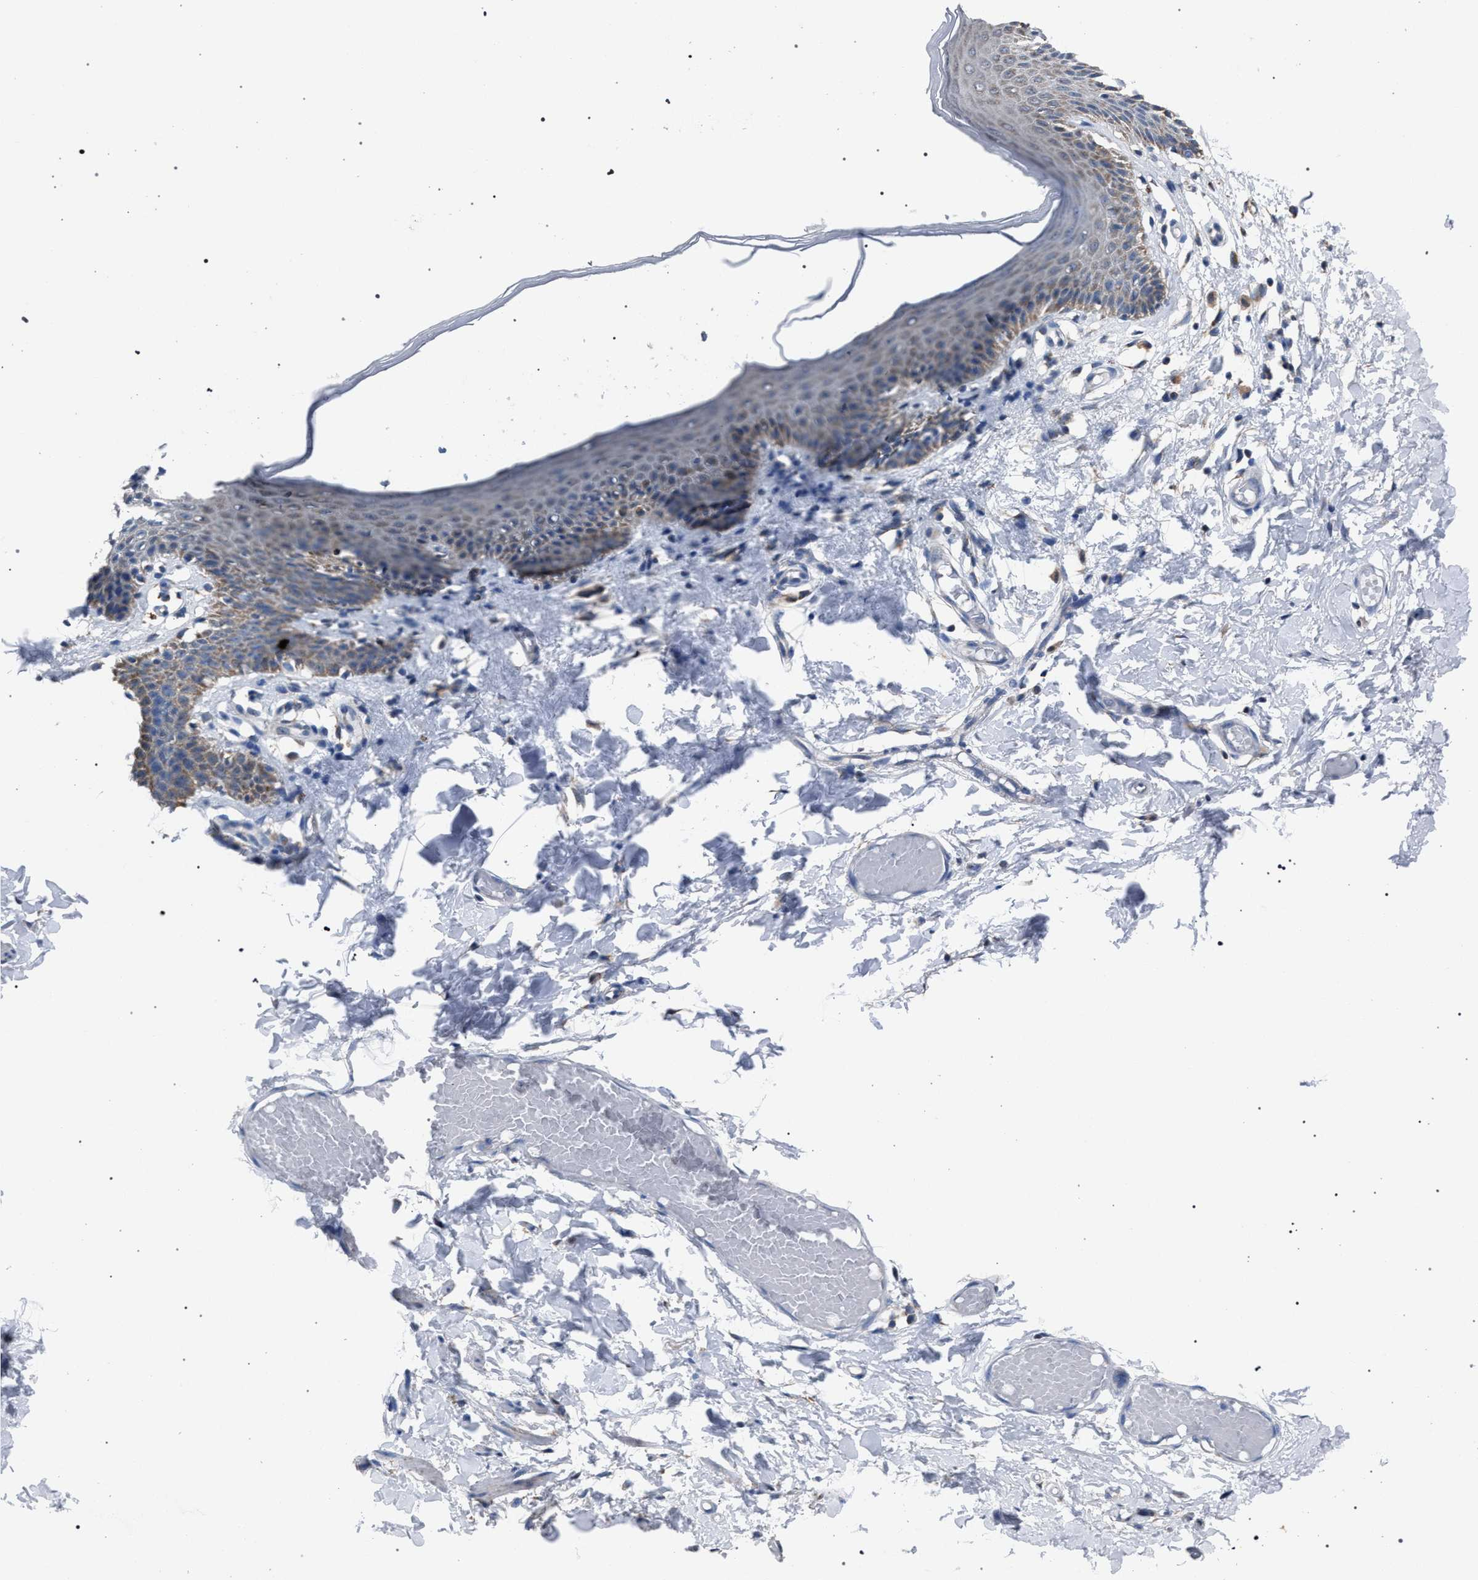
{"staining": {"intensity": "moderate", "quantity": "<25%", "location": "cytoplasmic/membranous"}, "tissue": "skin", "cell_type": "Epidermal cells", "image_type": "normal", "snomed": [{"axis": "morphology", "description": "Normal tissue, NOS"}, {"axis": "topography", "description": "Vulva"}], "caption": "IHC staining of unremarkable skin, which demonstrates low levels of moderate cytoplasmic/membranous positivity in approximately <25% of epidermal cells indicating moderate cytoplasmic/membranous protein expression. The staining was performed using DAB (brown) for protein detection and nuclei were counterstained in hematoxylin (blue).", "gene": "CRYZ", "patient": {"sex": "female", "age": 66}}